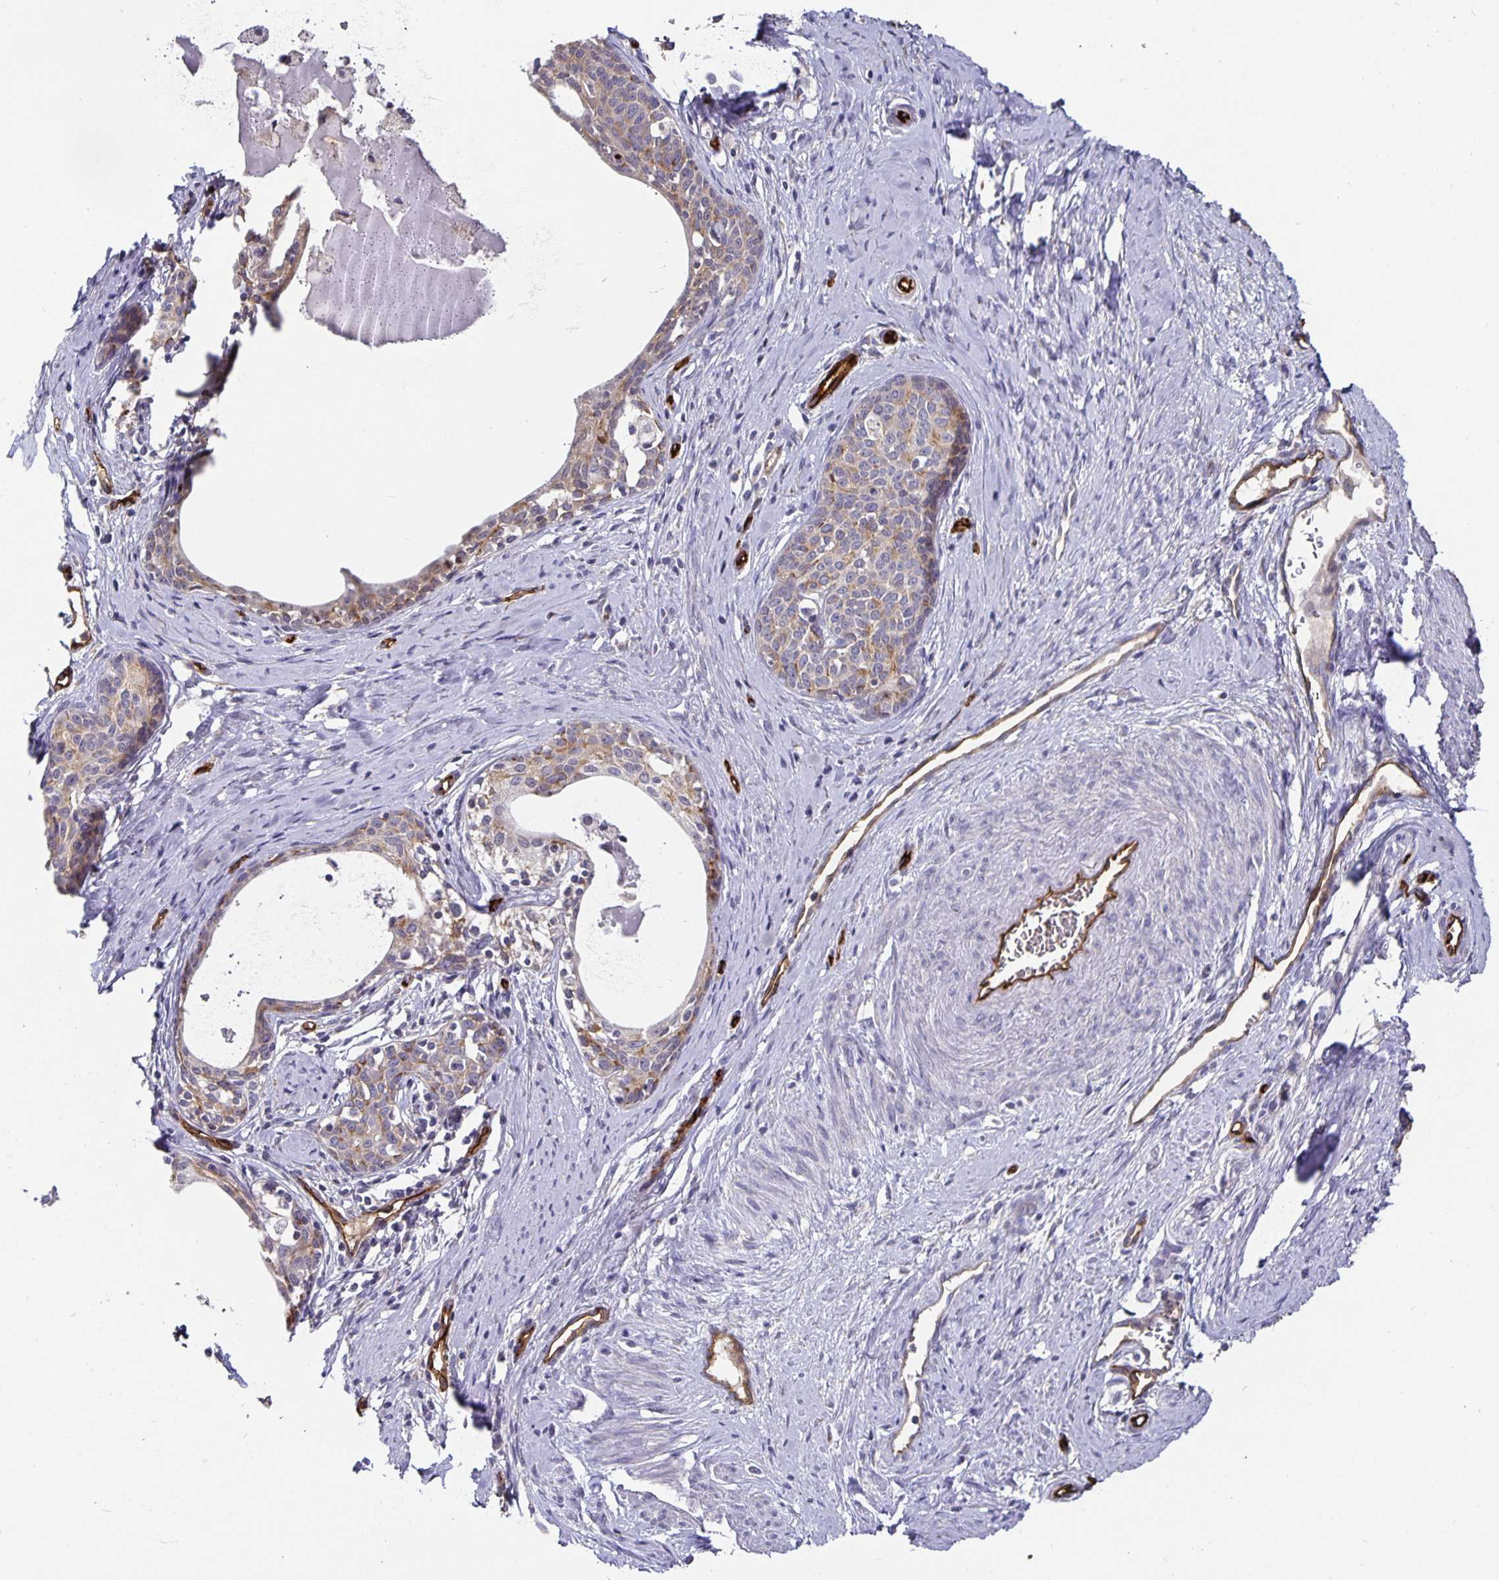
{"staining": {"intensity": "weak", "quantity": "25%-75%", "location": "cytoplasmic/membranous"}, "tissue": "cervical cancer", "cell_type": "Tumor cells", "image_type": "cancer", "snomed": [{"axis": "morphology", "description": "Squamous cell carcinoma, NOS"}, {"axis": "morphology", "description": "Adenocarcinoma, NOS"}, {"axis": "topography", "description": "Cervix"}], "caption": "The histopathology image shows a brown stain indicating the presence of a protein in the cytoplasmic/membranous of tumor cells in cervical cancer.", "gene": "PODXL", "patient": {"sex": "female", "age": 52}}